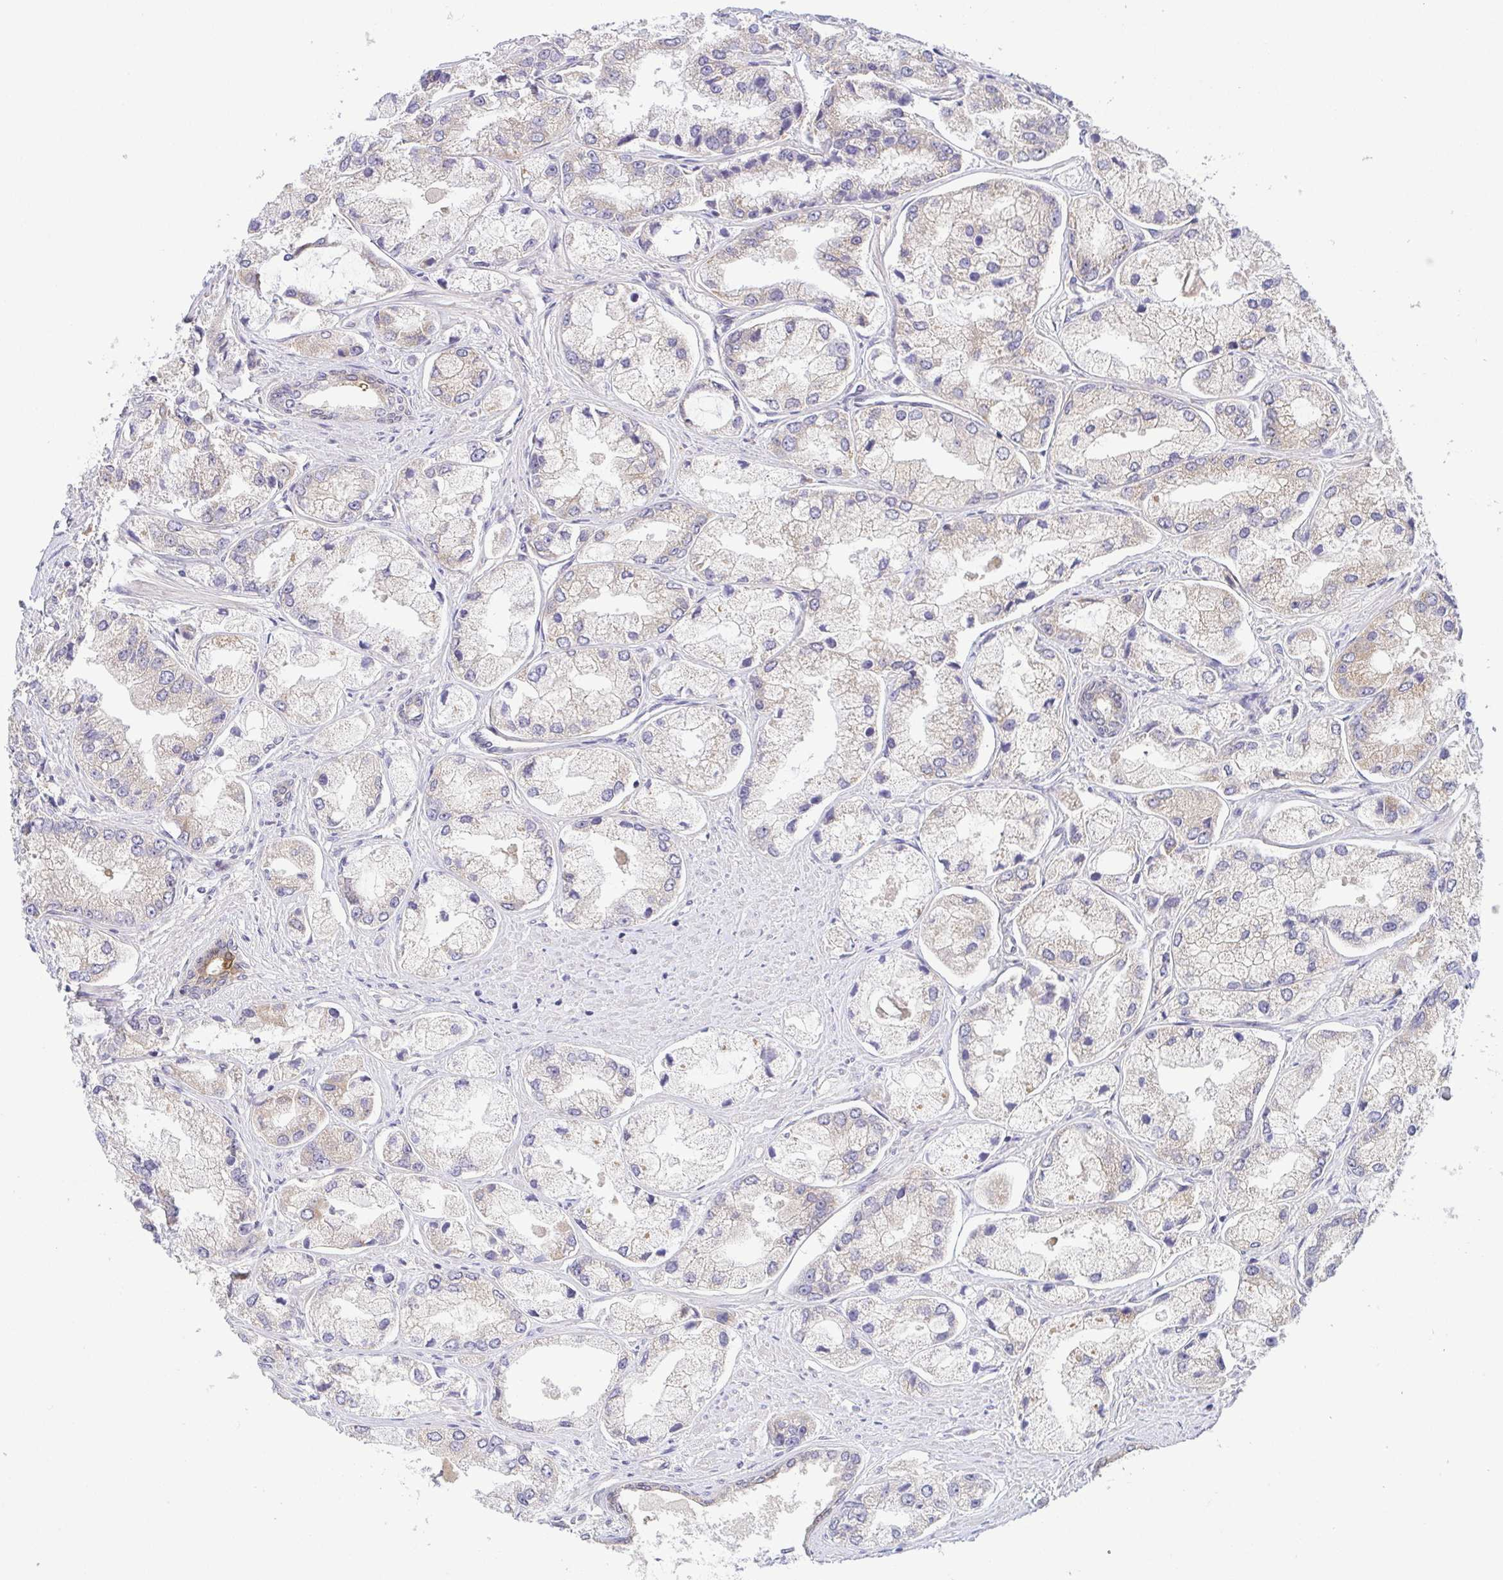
{"staining": {"intensity": "weak", "quantity": "<25%", "location": "cytoplasmic/membranous"}, "tissue": "prostate cancer", "cell_type": "Tumor cells", "image_type": "cancer", "snomed": [{"axis": "morphology", "description": "Adenocarcinoma, Low grade"}, {"axis": "topography", "description": "Prostate"}], "caption": "The IHC photomicrograph has no significant positivity in tumor cells of prostate cancer tissue.", "gene": "BCL2L1", "patient": {"sex": "male", "age": 69}}